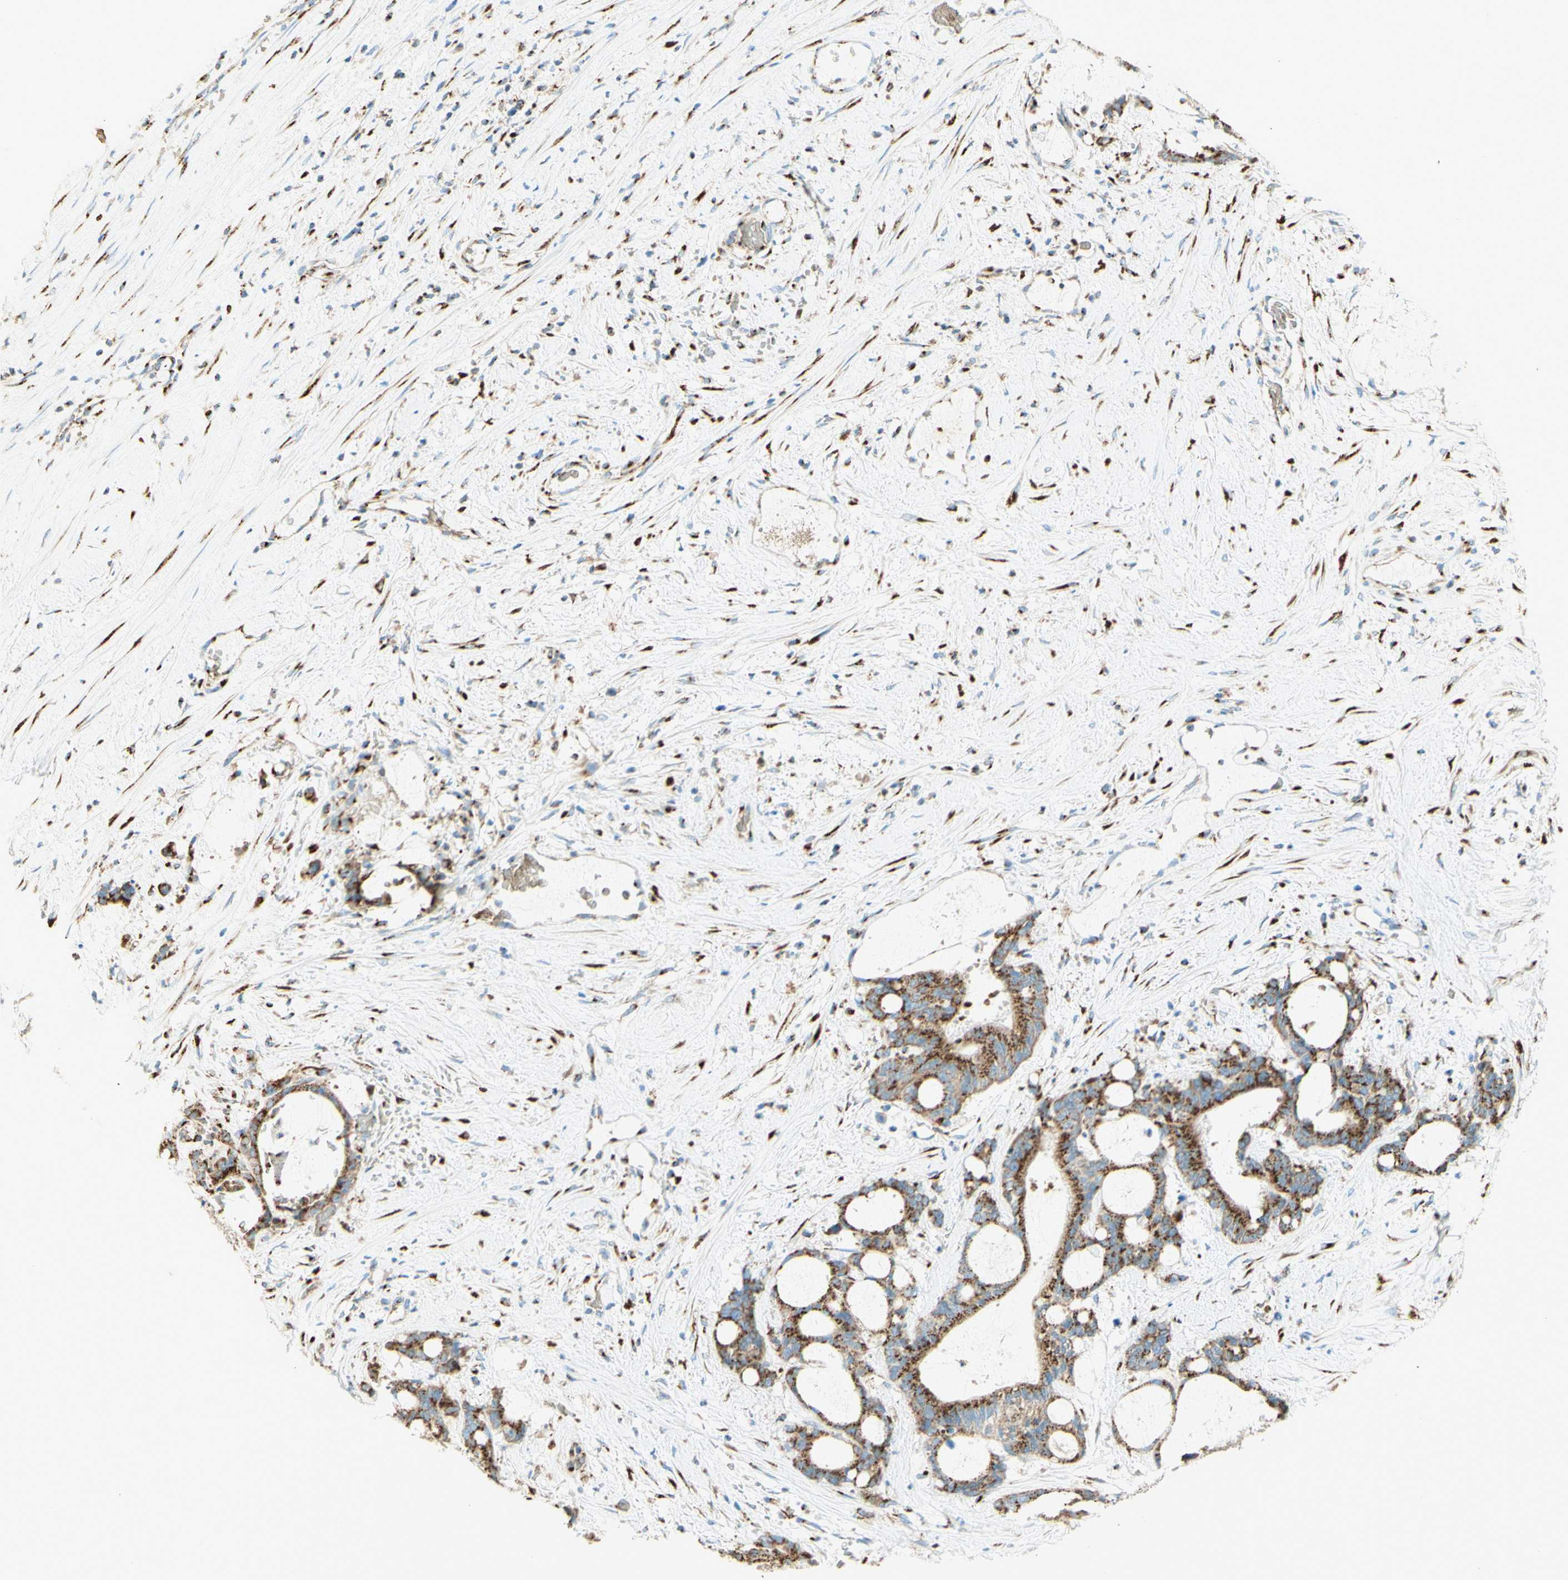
{"staining": {"intensity": "strong", "quantity": ">75%", "location": "cytoplasmic/membranous"}, "tissue": "liver cancer", "cell_type": "Tumor cells", "image_type": "cancer", "snomed": [{"axis": "morphology", "description": "Cholangiocarcinoma"}, {"axis": "topography", "description": "Liver"}], "caption": "Immunohistochemistry (IHC) (DAB (3,3'-diaminobenzidine)) staining of human liver cancer shows strong cytoplasmic/membranous protein positivity in about >75% of tumor cells.", "gene": "GOLGB1", "patient": {"sex": "female", "age": 73}}